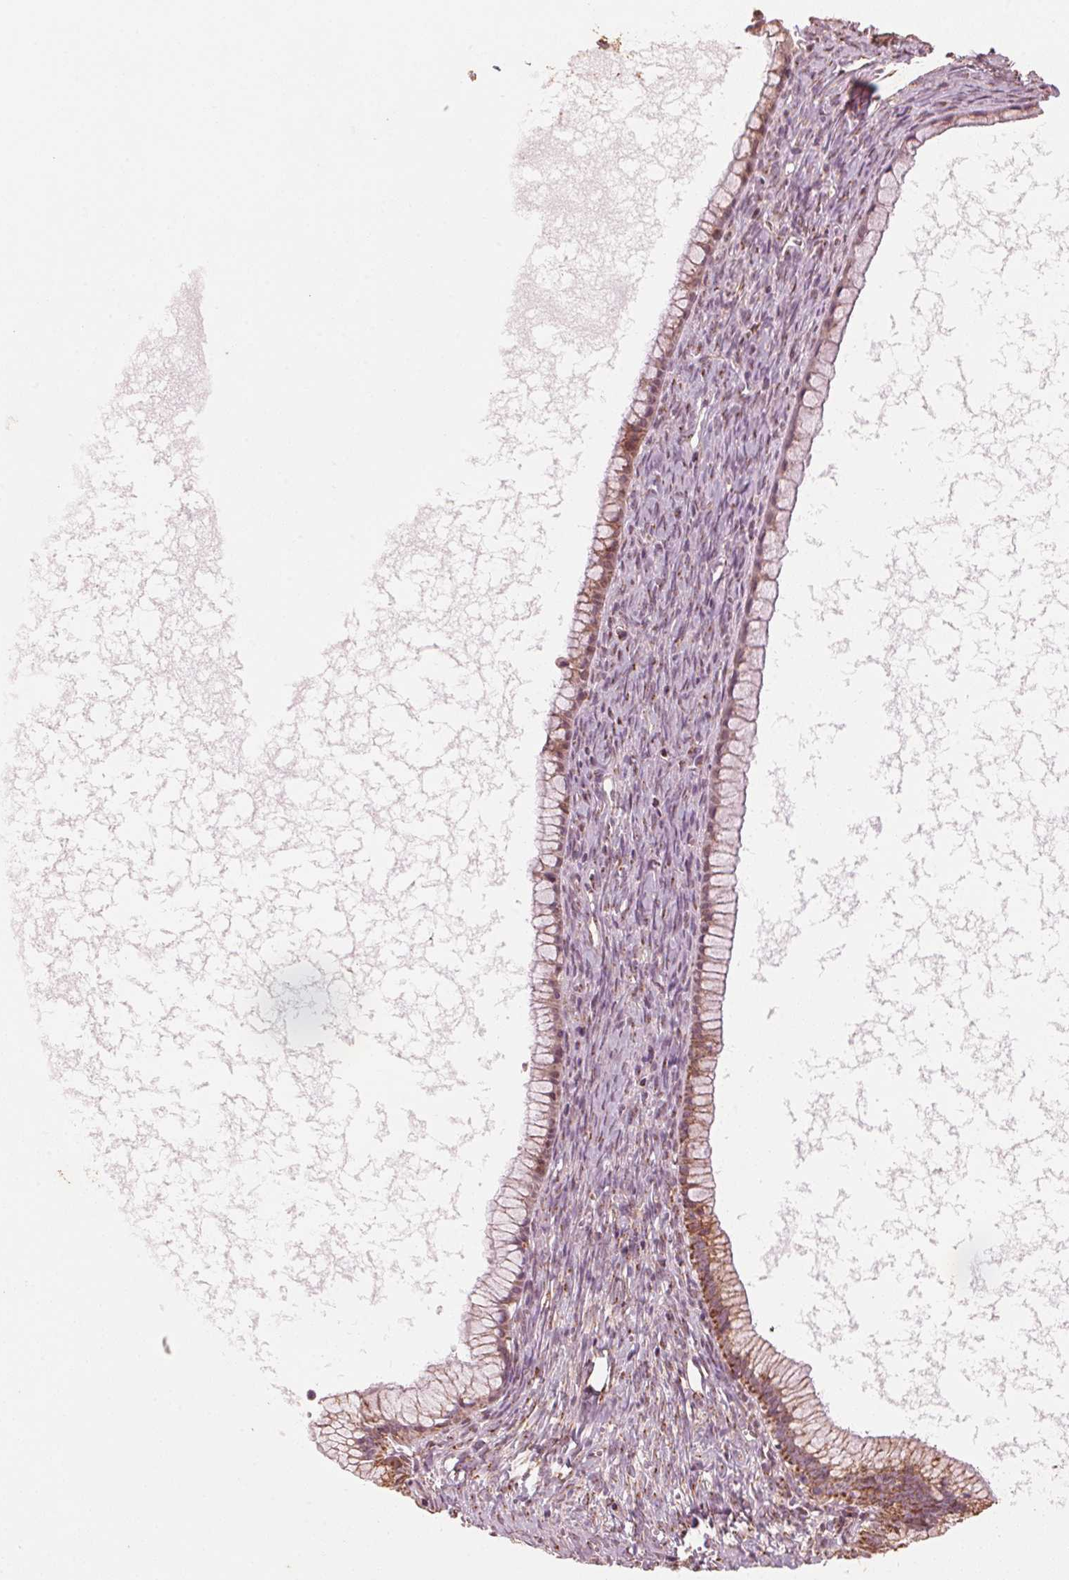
{"staining": {"intensity": "moderate", "quantity": ">75%", "location": "cytoplasmic/membranous"}, "tissue": "ovarian cancer", "cell_type": "Tumor cells", "image_type": "cancer", "snomed": [{"axis": "morphology", "description": "Cystadenocarcinoma, mucinous, NOS"}, {"axis": "topography", "description": "Ovary"}], "caption": "Immunohistochemistry (DAB (3,3'-diaminobenzidine)) staining of ovarian cancer (mucinous cystadenocarcinoma) demonstrates moderate cytoplasmic/membranous protein staining in approximately >75% of tumor cells.", "gene": "TOMM70", "patient": {"sex": "female", "age": 41}}